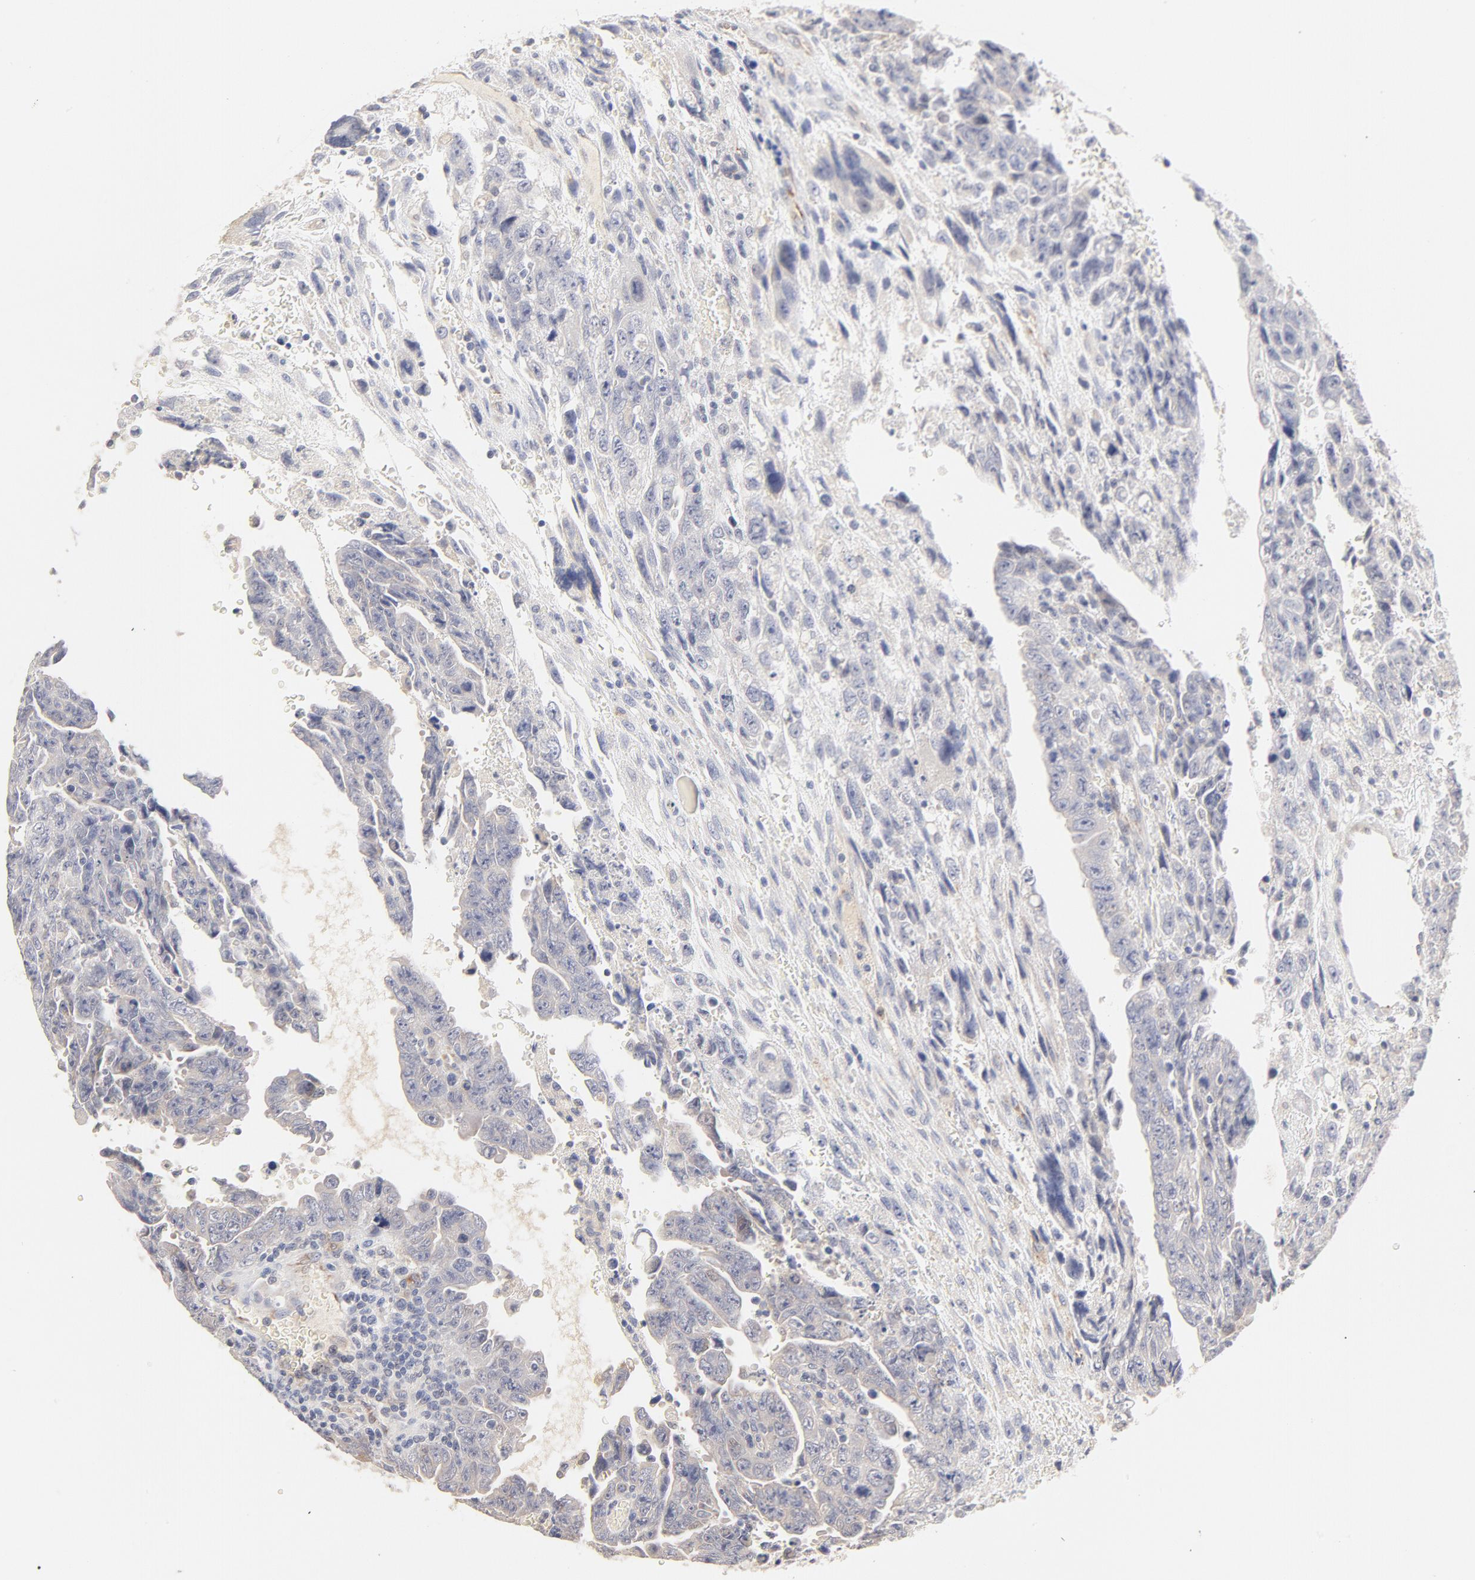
{"staining": {"intensity": "negative", "quantity": "none", "location": "none"}, "tissue": "testis cancer", "cell_type": "Tumor cells", "image_type": "cancer", "snomed": [{"axis": "morphology", "description": "Carcinoma, Embryonal, NOS"}, {"axis": "topography", "description": "Testis"}], "caption": "A high-resolution image shows immunohistochemistry (IHC) staining of testis cancer, which demonstrates no significant staining in tumor cells.", "gene": "MTERF2", "patient": {"sex": "male", "age": 28}}